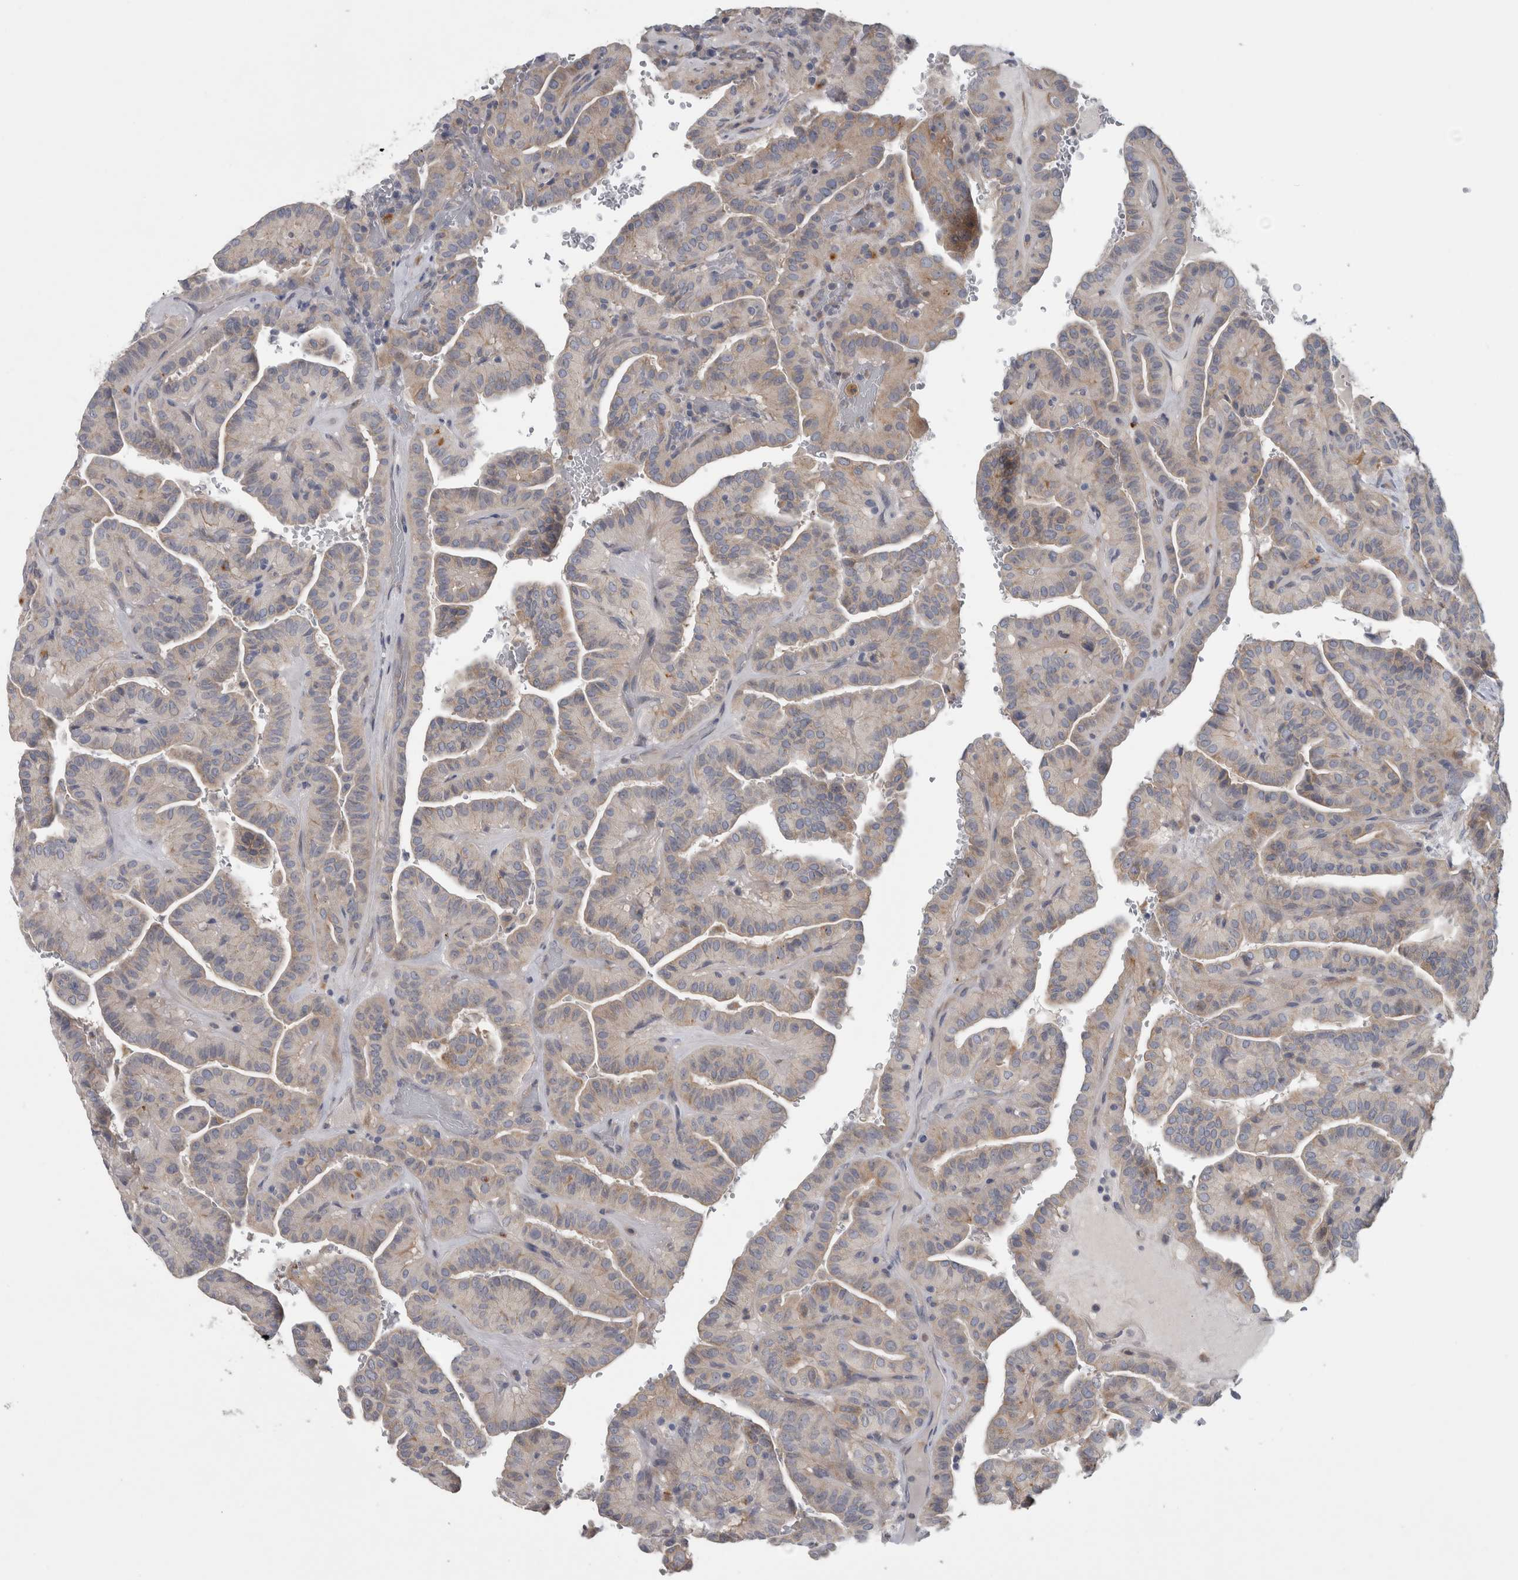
{"staining": {"intensity": "weak", "quantity": "25%-75%", "location": "cytoplasmic/membranous"}, "tissue": "thyroid cancer", "cell_type": "Tumor cells", "image_type": "cancer", "snomed": [{"axis": "morphology", "description": "Papillary adenocarcinoma, NOS"}, {"axis": "topography", "description": "Thyroid gland"}], "caption": "The photomicrograph demonstrates a brown stain indicating the presence of a protein in the cytoplasmic/membranous of tumor cells in thyroid papillary adenocarcinoma.", "gene": "ATXN2", "patient": {"sex": "male", "age": 77}}